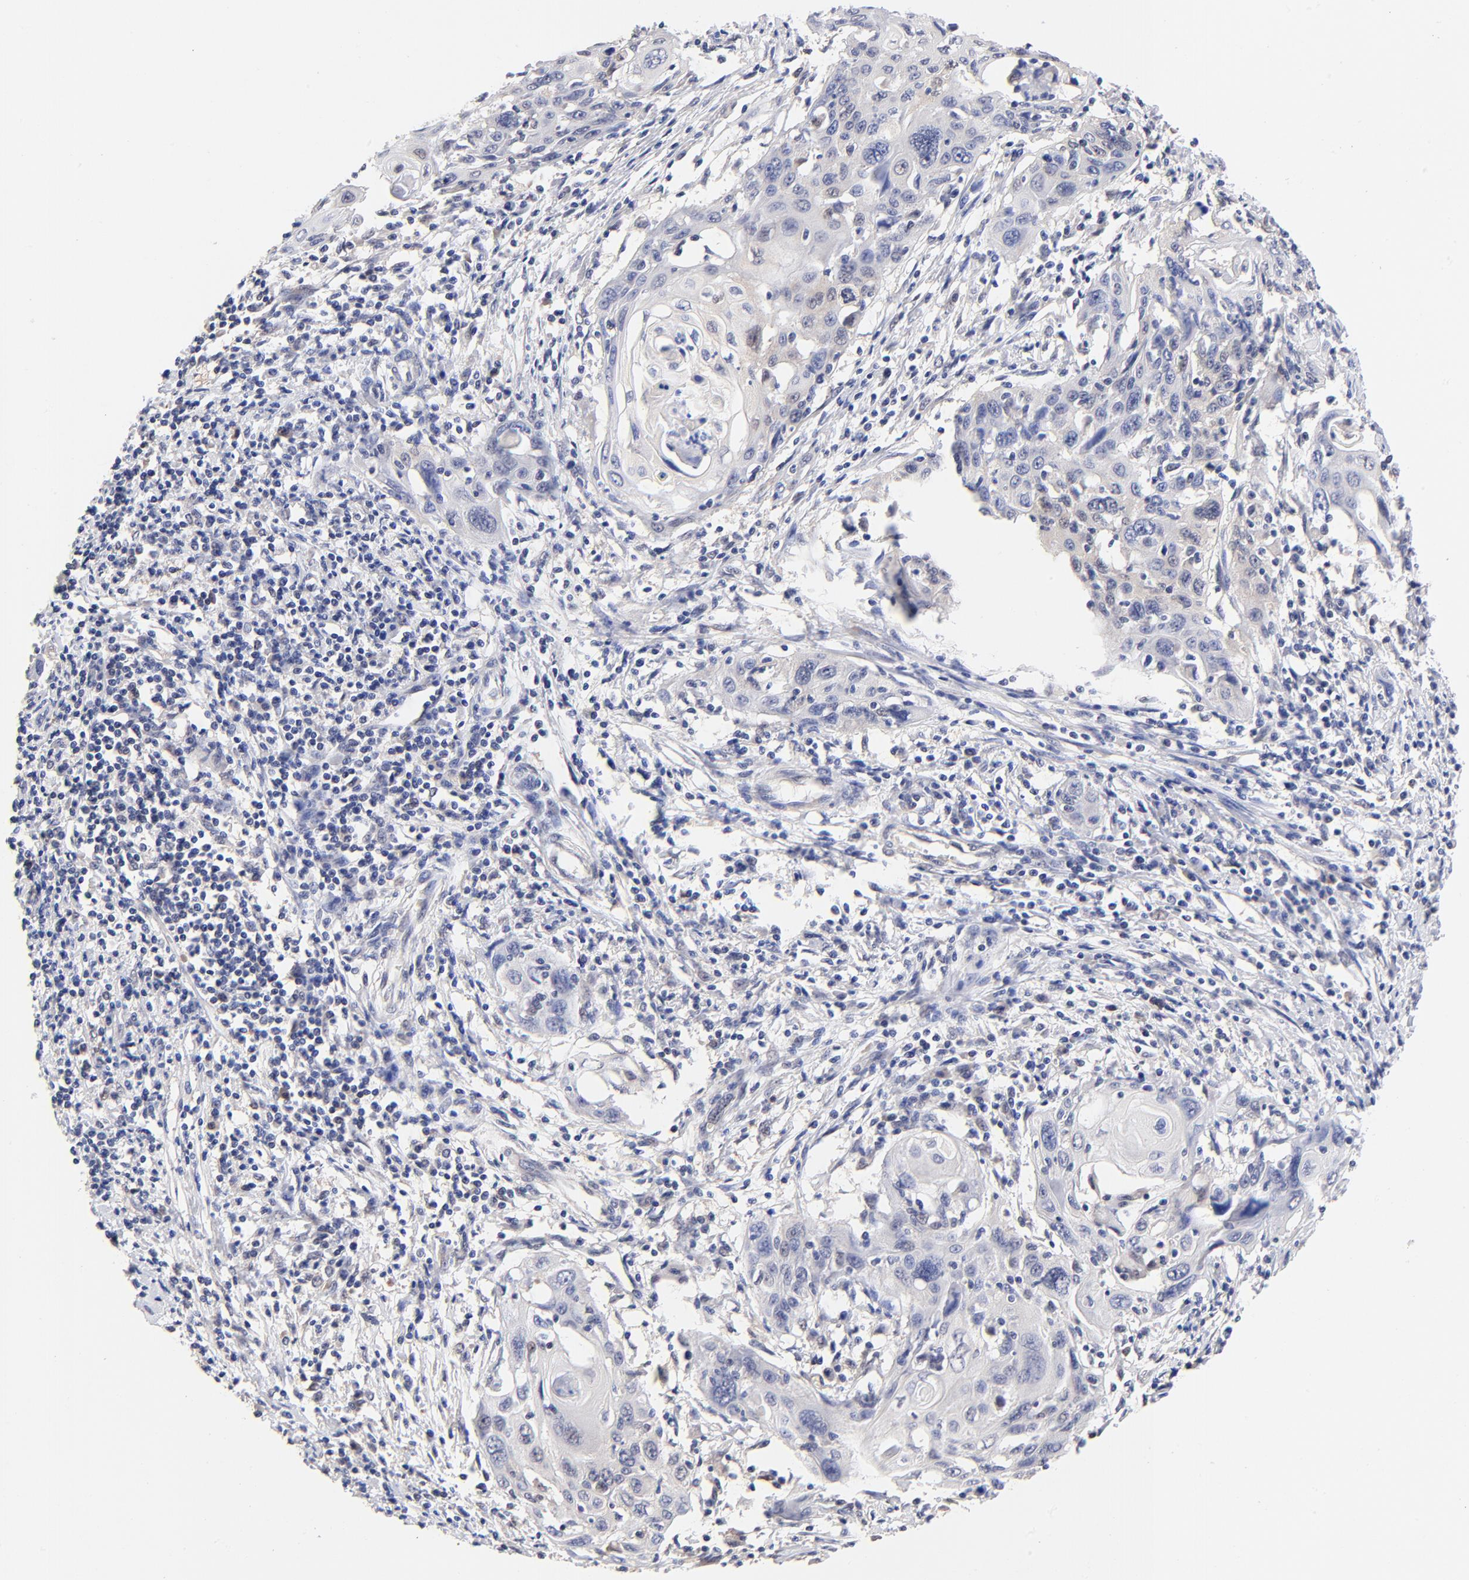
{"staining": {"intensity": "negative", "quantity": "none", "location": "none"}, "tissue": "cervical cancer", "cell_type": "Tumor cells", "image_type": "cancer", "snomed": [{"axis": "morphology", "description": "Squamous cell carcinoma, NOS"}, {"axis": "topography", "description": "Cervix"}], "caption": "Tumor cells show no significant expression in cervical squamous cell carcinoma. (DAB (3,3'-diaminobenzidine) IHC visualized using brightfield microscopy, high magnification).", "gene": "TXNL1", "patient": {"sex": "female", "age": 54}}